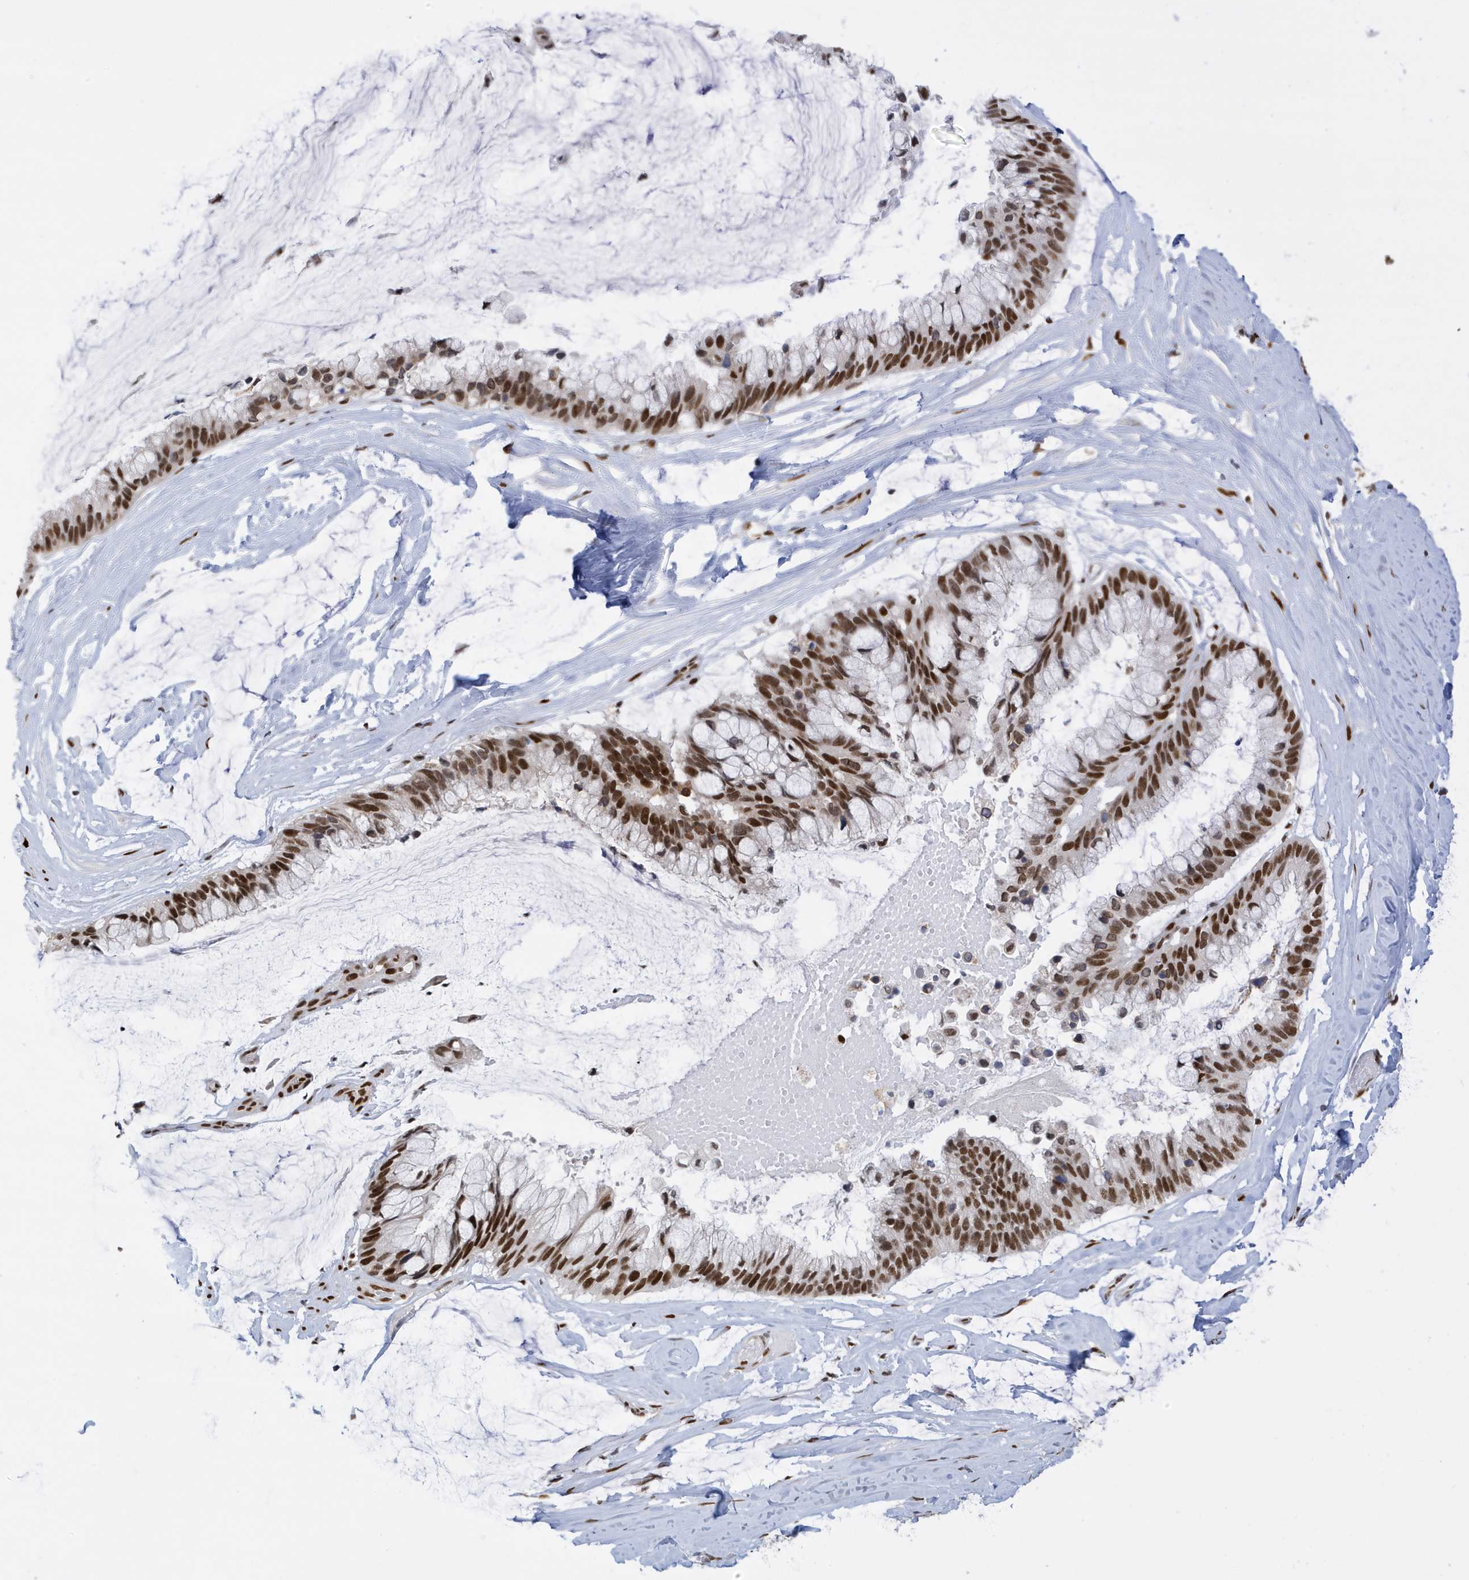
{"staining": {"intensity": "strong", "quantity": ">75%", "location": "nuclear"}, "tissue": "ovarian cancer", "cell_type": "Tumor cells", "image_type": "cancer", "snomed": [{"axis": "morphology", "description": "Cystadenocarcinoma, mucinous, NOS"}, {"axis": "topography", "description": "Ovary"}], "caption": "Immunohistochemistry of human mucinous cystadenocarcinoma (ovarian) demonstrates high levels of strong nuclear positivity in about >75% of tumor cells.", "gene": "PCYT1A", "patient": {"sex": "female", "age": 39}}